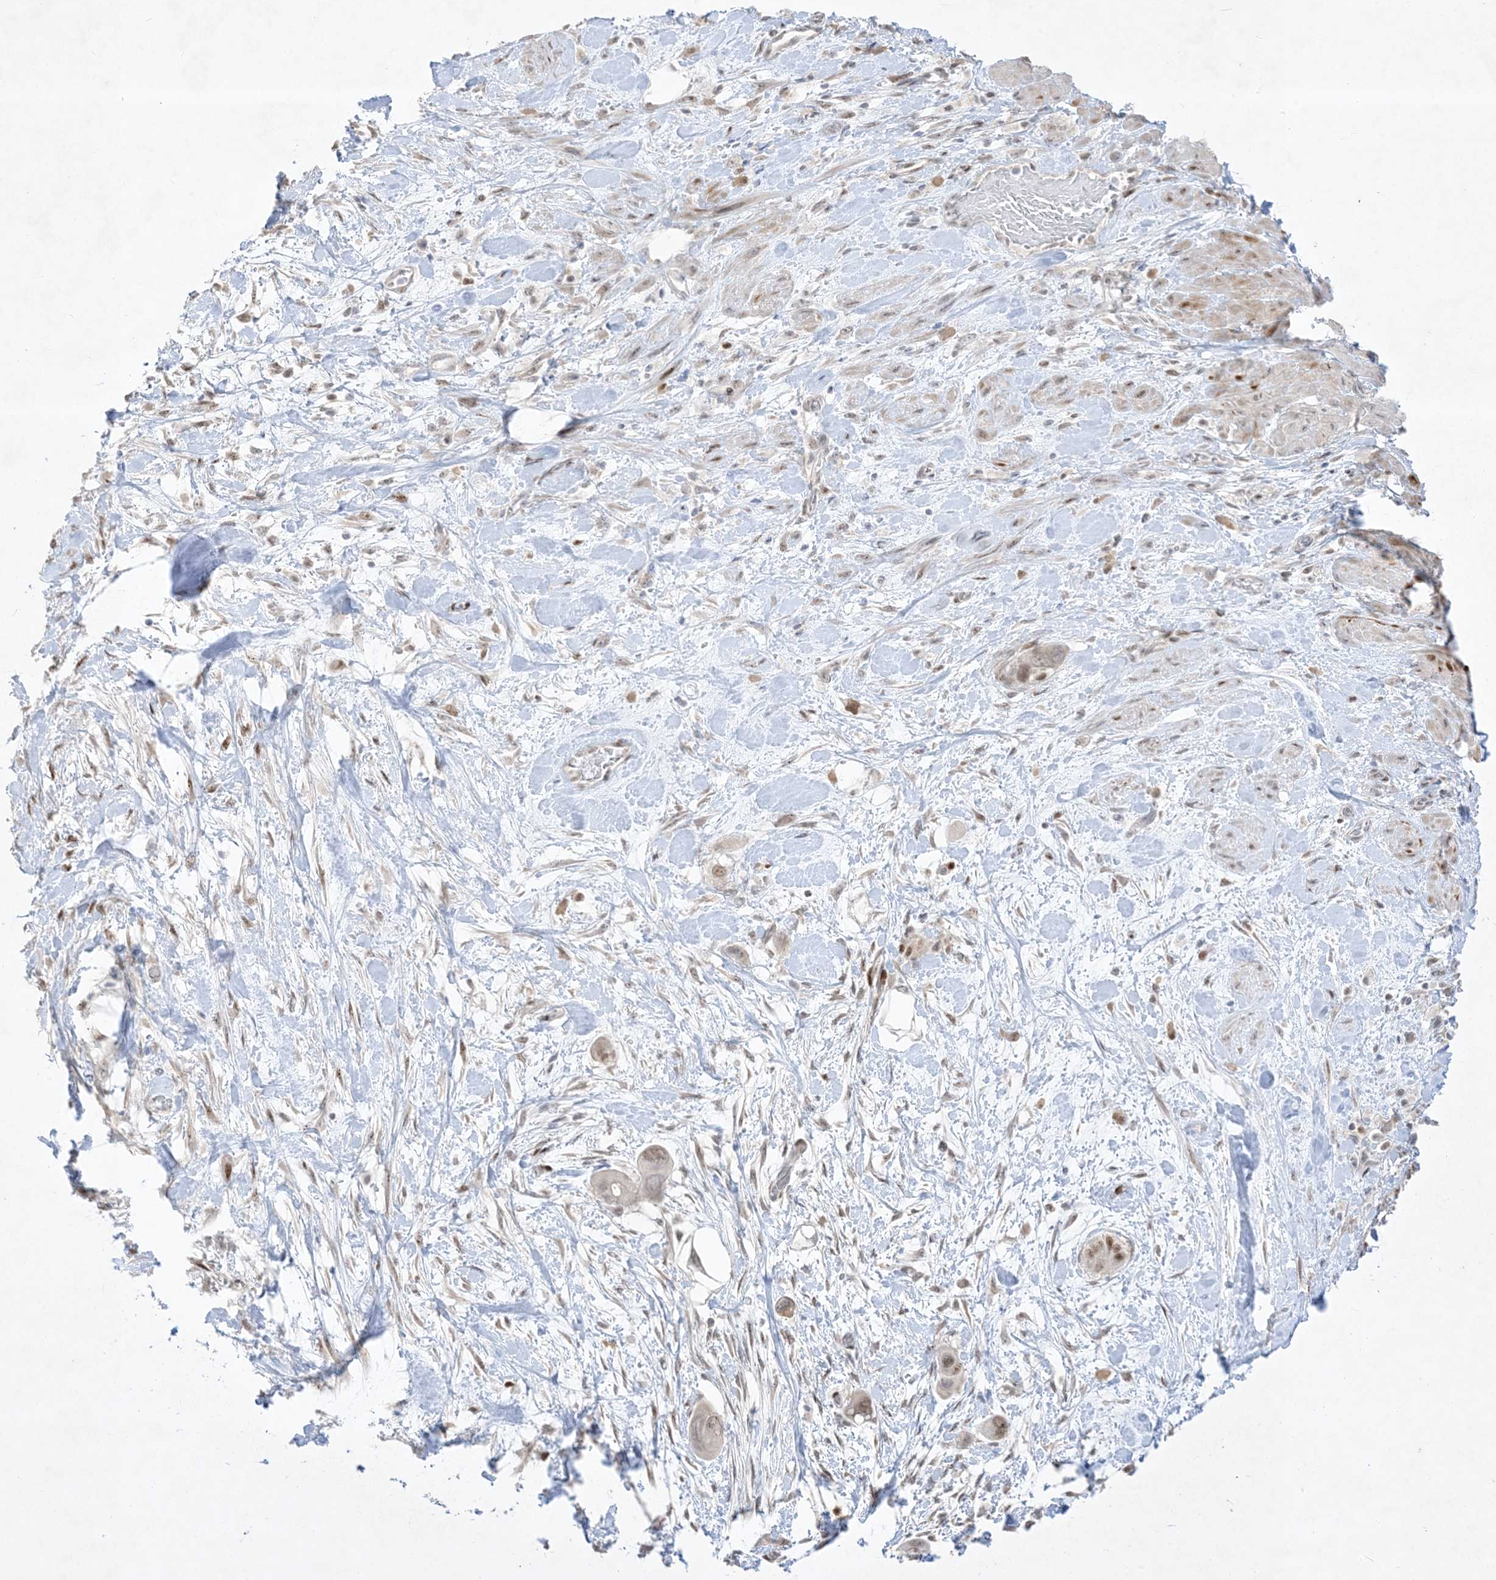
{"staining": {"intensity": "moderate", "quantity": "<25%", "location": "nuclear"}, "tissue": "pancreatic cancer", "cell_type": "Tumor cells", "image_type": "cancer", "snomed": [{"axis": "morphology", "description": "Adenocarcinoma, NOS"}, {"axis": "topography", "description": "Pancreas"}], "caption": "Protein analysis of pancreatic cancer (adenocarcinoma) tissue shows moderate nuclear staining in approximately <25% of tumor cells. (DAB IHC with brightfield microscopy, high magnification).", "gene": "BHLHE40", "patient": {"sex": "male", "age": 68}}